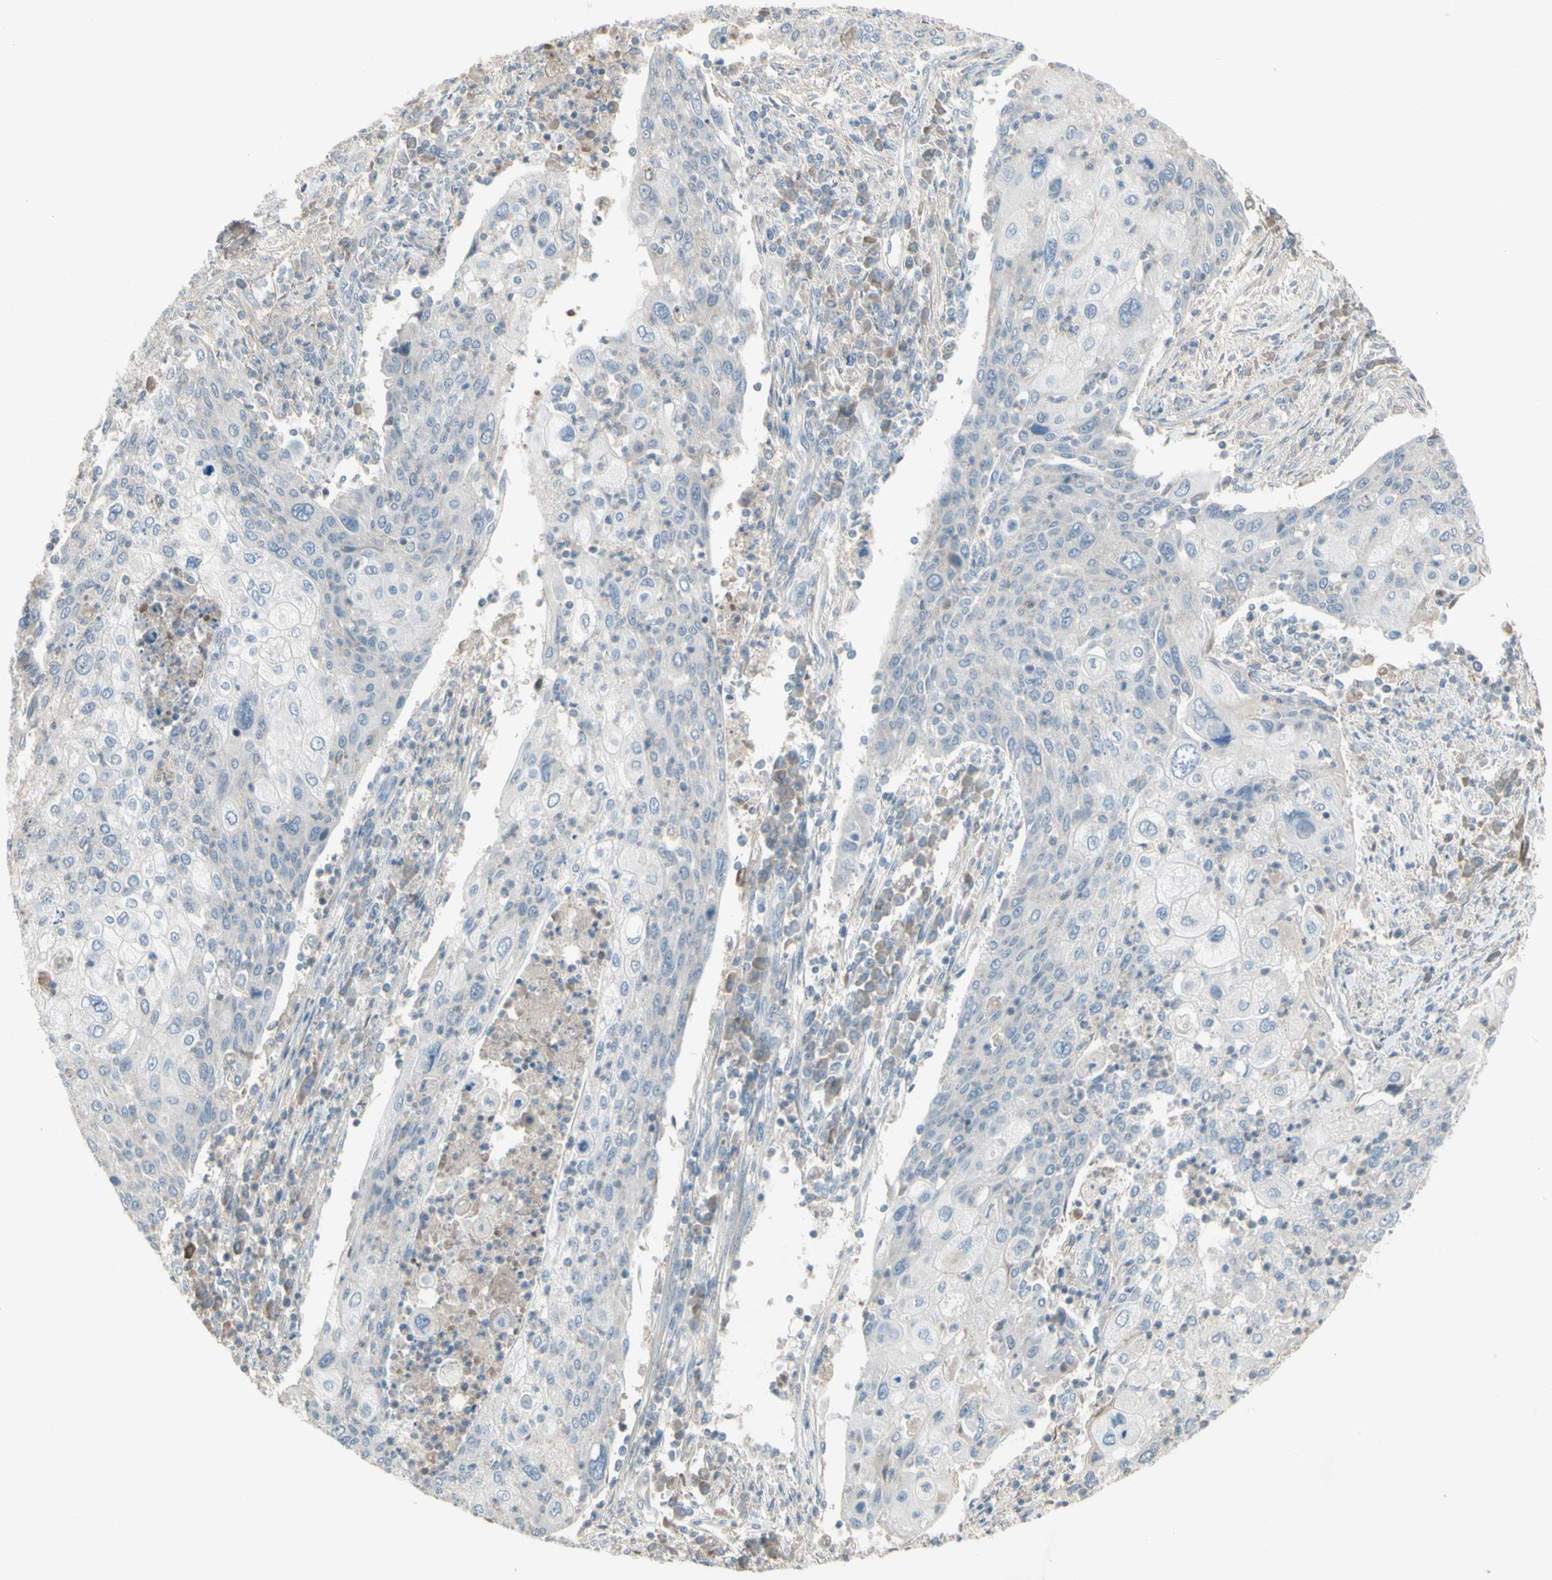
{"staining": {"intensity": "negative", "quantity": "none", "location": "none"}, "tissue": "cervical cancer", "cell_type": "Tumor cells", "image_type": "cancer", "snomed": [{"axis": "morphology", "description": "Squamous cell carcinoma, NOS"}, {"axis": "topography", "description": "Cervix"}], "caption": "A histopathology image of human squamous cell carcinoma (cervical) is negative for staining in tumor cells.", "gene": "PIAS4", "patient": {"sex": "female", "age": 40}}